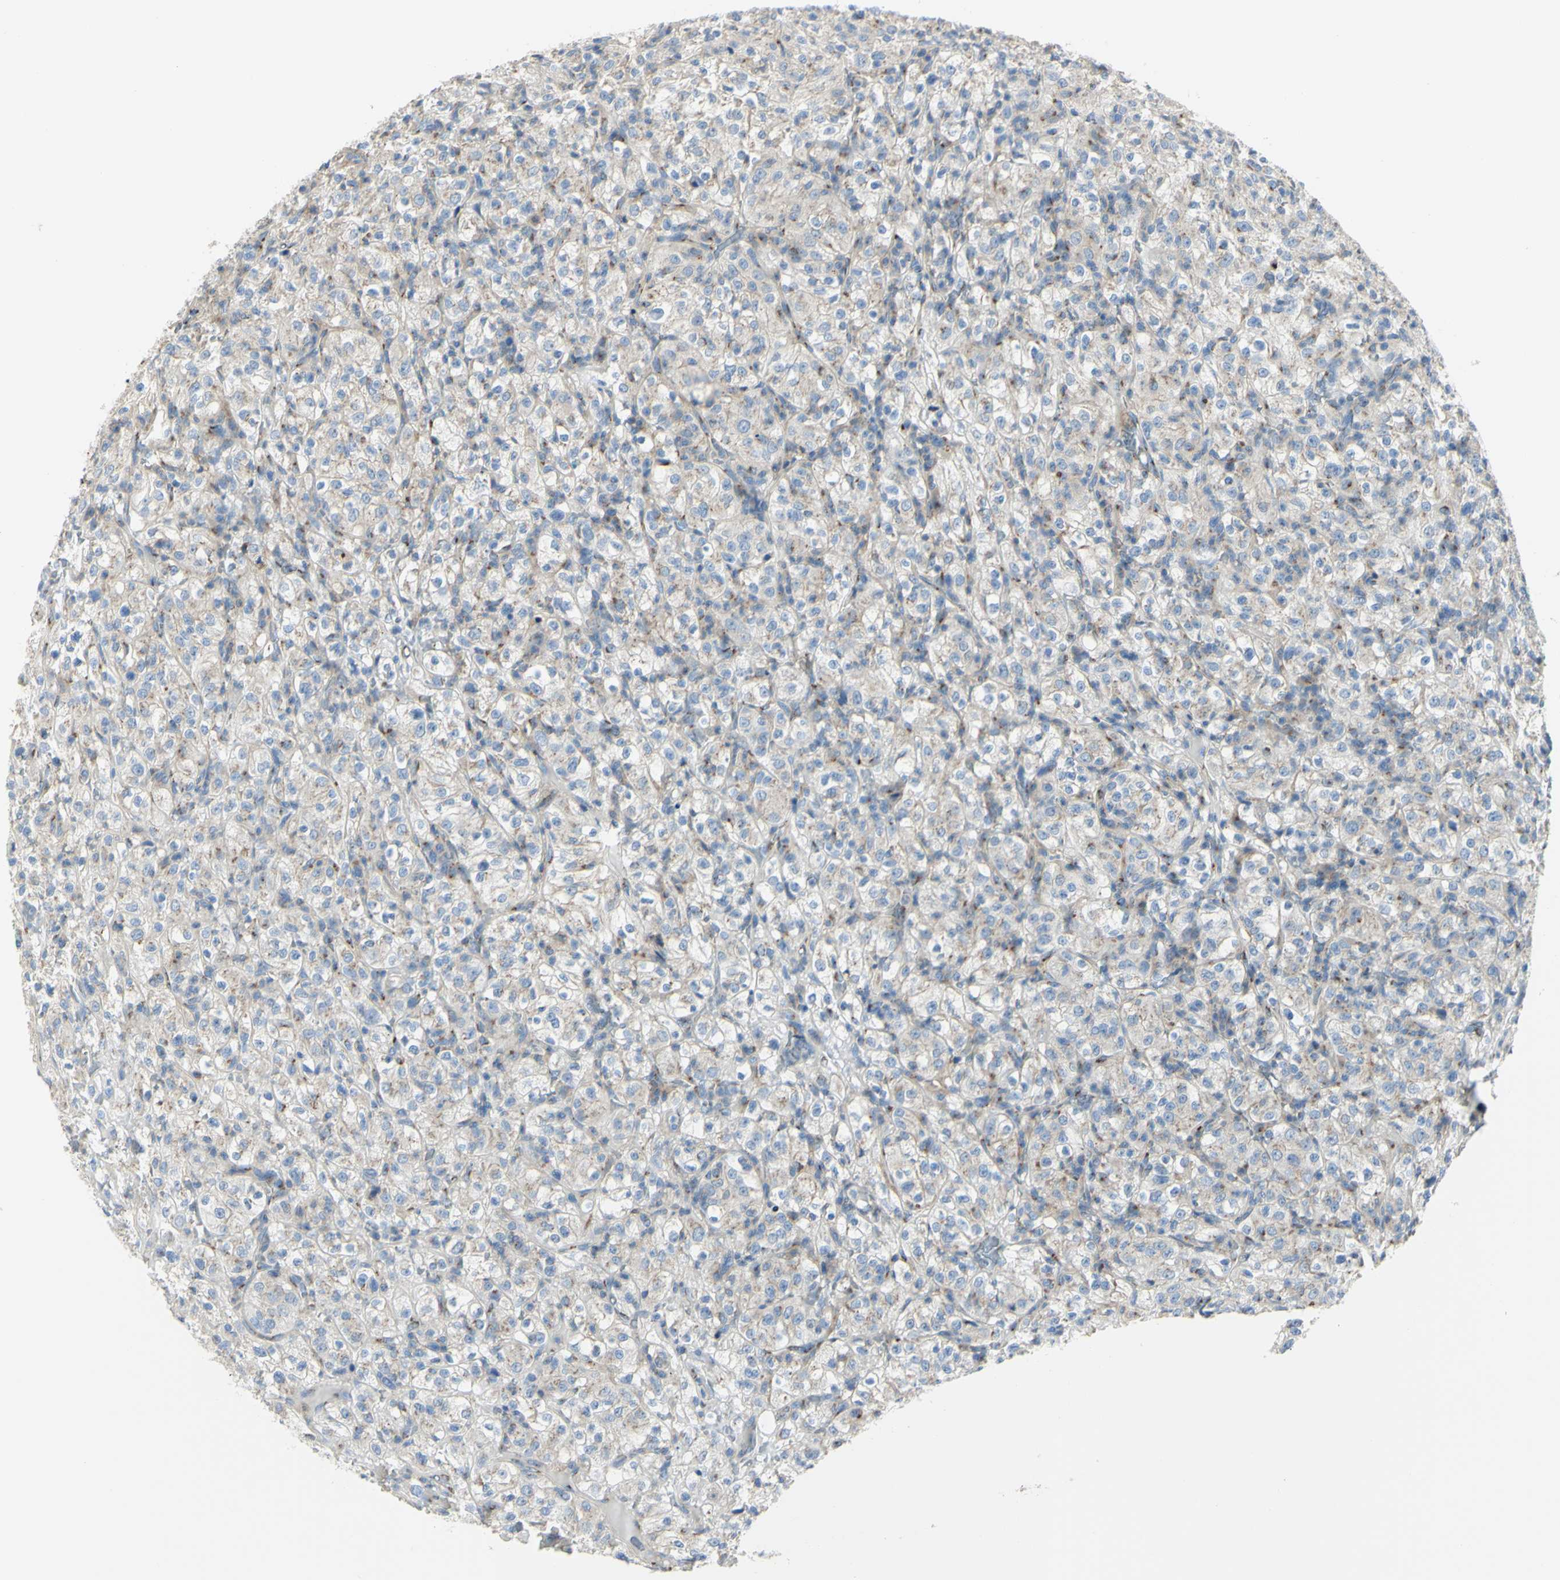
{"staining": {"intensity": "weak", "quantity": "25%-75%", "location": "cytoplasmic/membranous"}, "tissue": "renal cancer", "cell_type": "Tumor cells", "image_type": "cancer", "snomed": [{"axis": "morphology", "description": "Normal tissue, NOS"}, {"axis": "morphology", "description": "Adenocarcinoma, NOS"}, {"axis": "topography", "description": "Kidney"}], "caption": "Renal cancer stained with a brown dye demonstrates weak cytoplasmic/membranous positive expression in approximately 25%-75% of tumor cells.", "gene": "B4GALT3", "patient": {"sex": "female", "age": 72}}